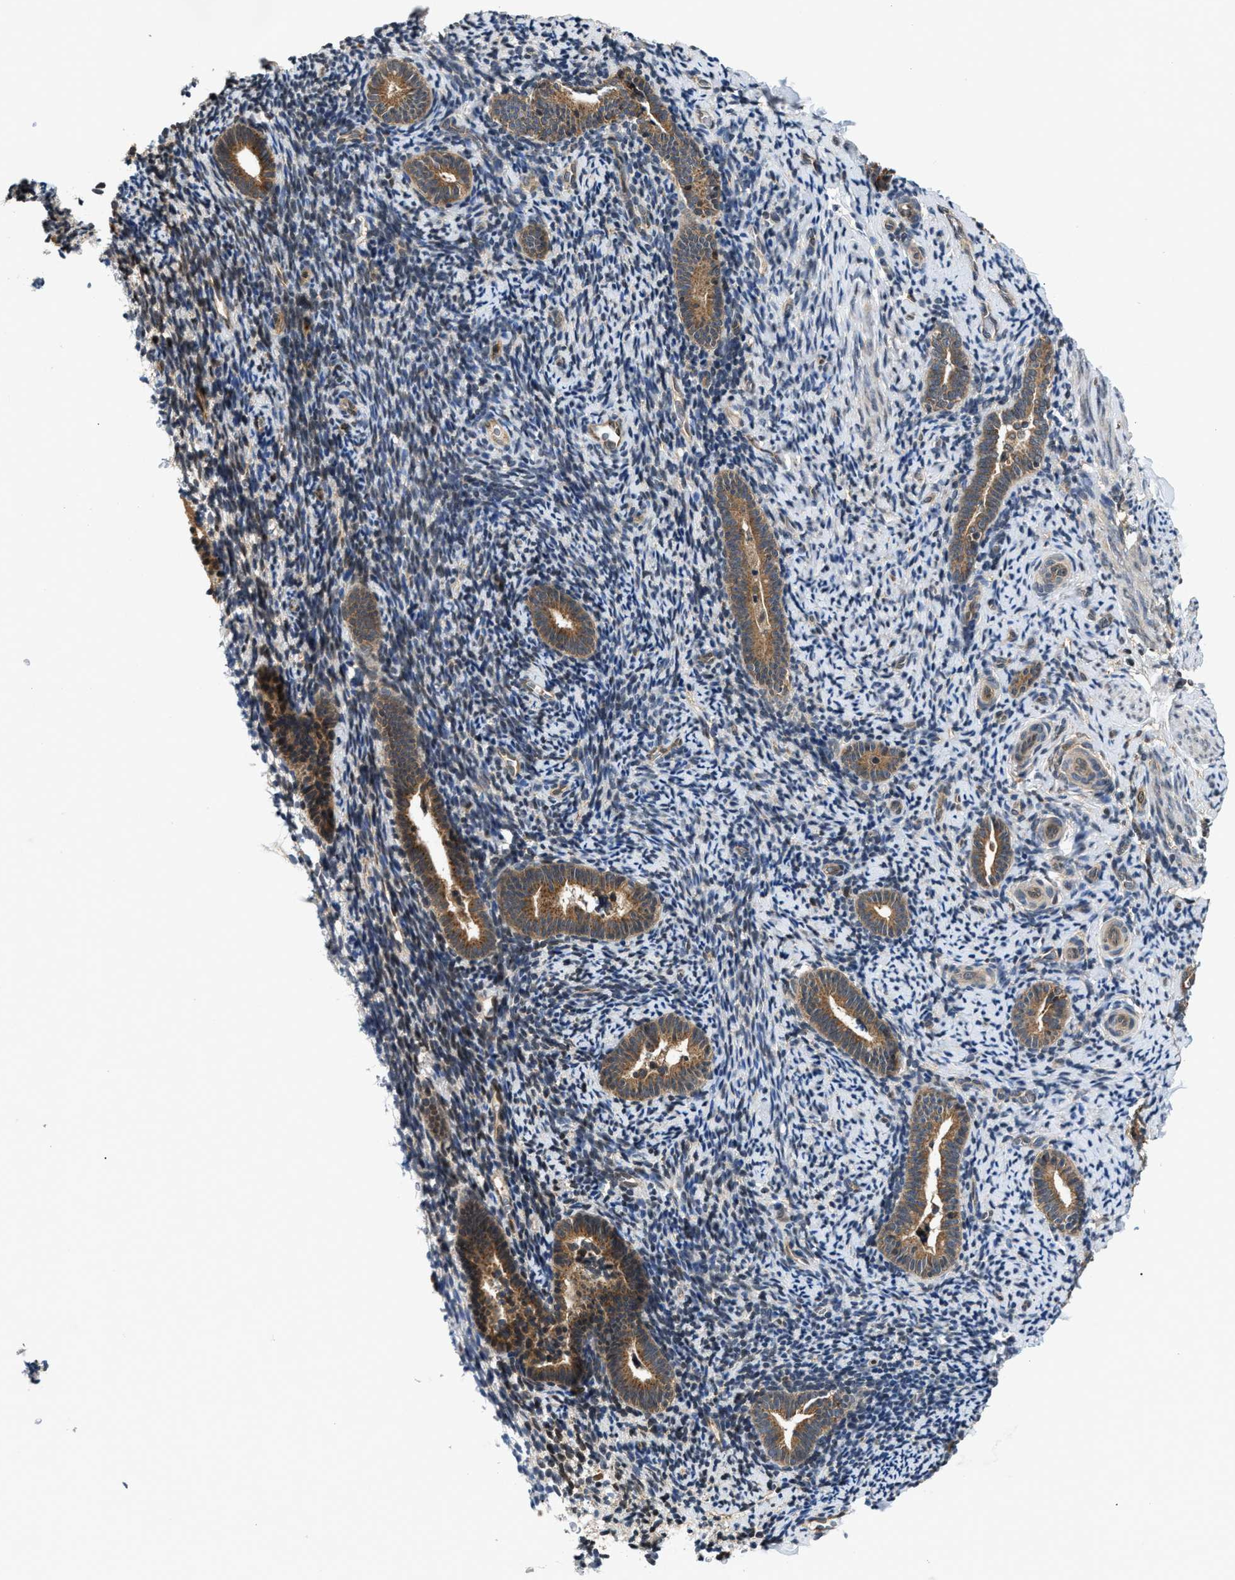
{"staining": {"intensity": "negative", "quantity": "none", "location": "none"}, "tissue": "endometrium", "cell_type": "Cells in endometrial stroma", "image_type": "normal", "snomed": [{"axis": "morphology", "description": "Normal tissue, NOS"}, {"axis": "topography", "description": "Endometrium"}], "caption": "Histopathology image shows no protein expression in cells in endometrial stroma of normal endometrium.", "gene": "RAB29", "patient": {"sex": "female", "age": 51}}